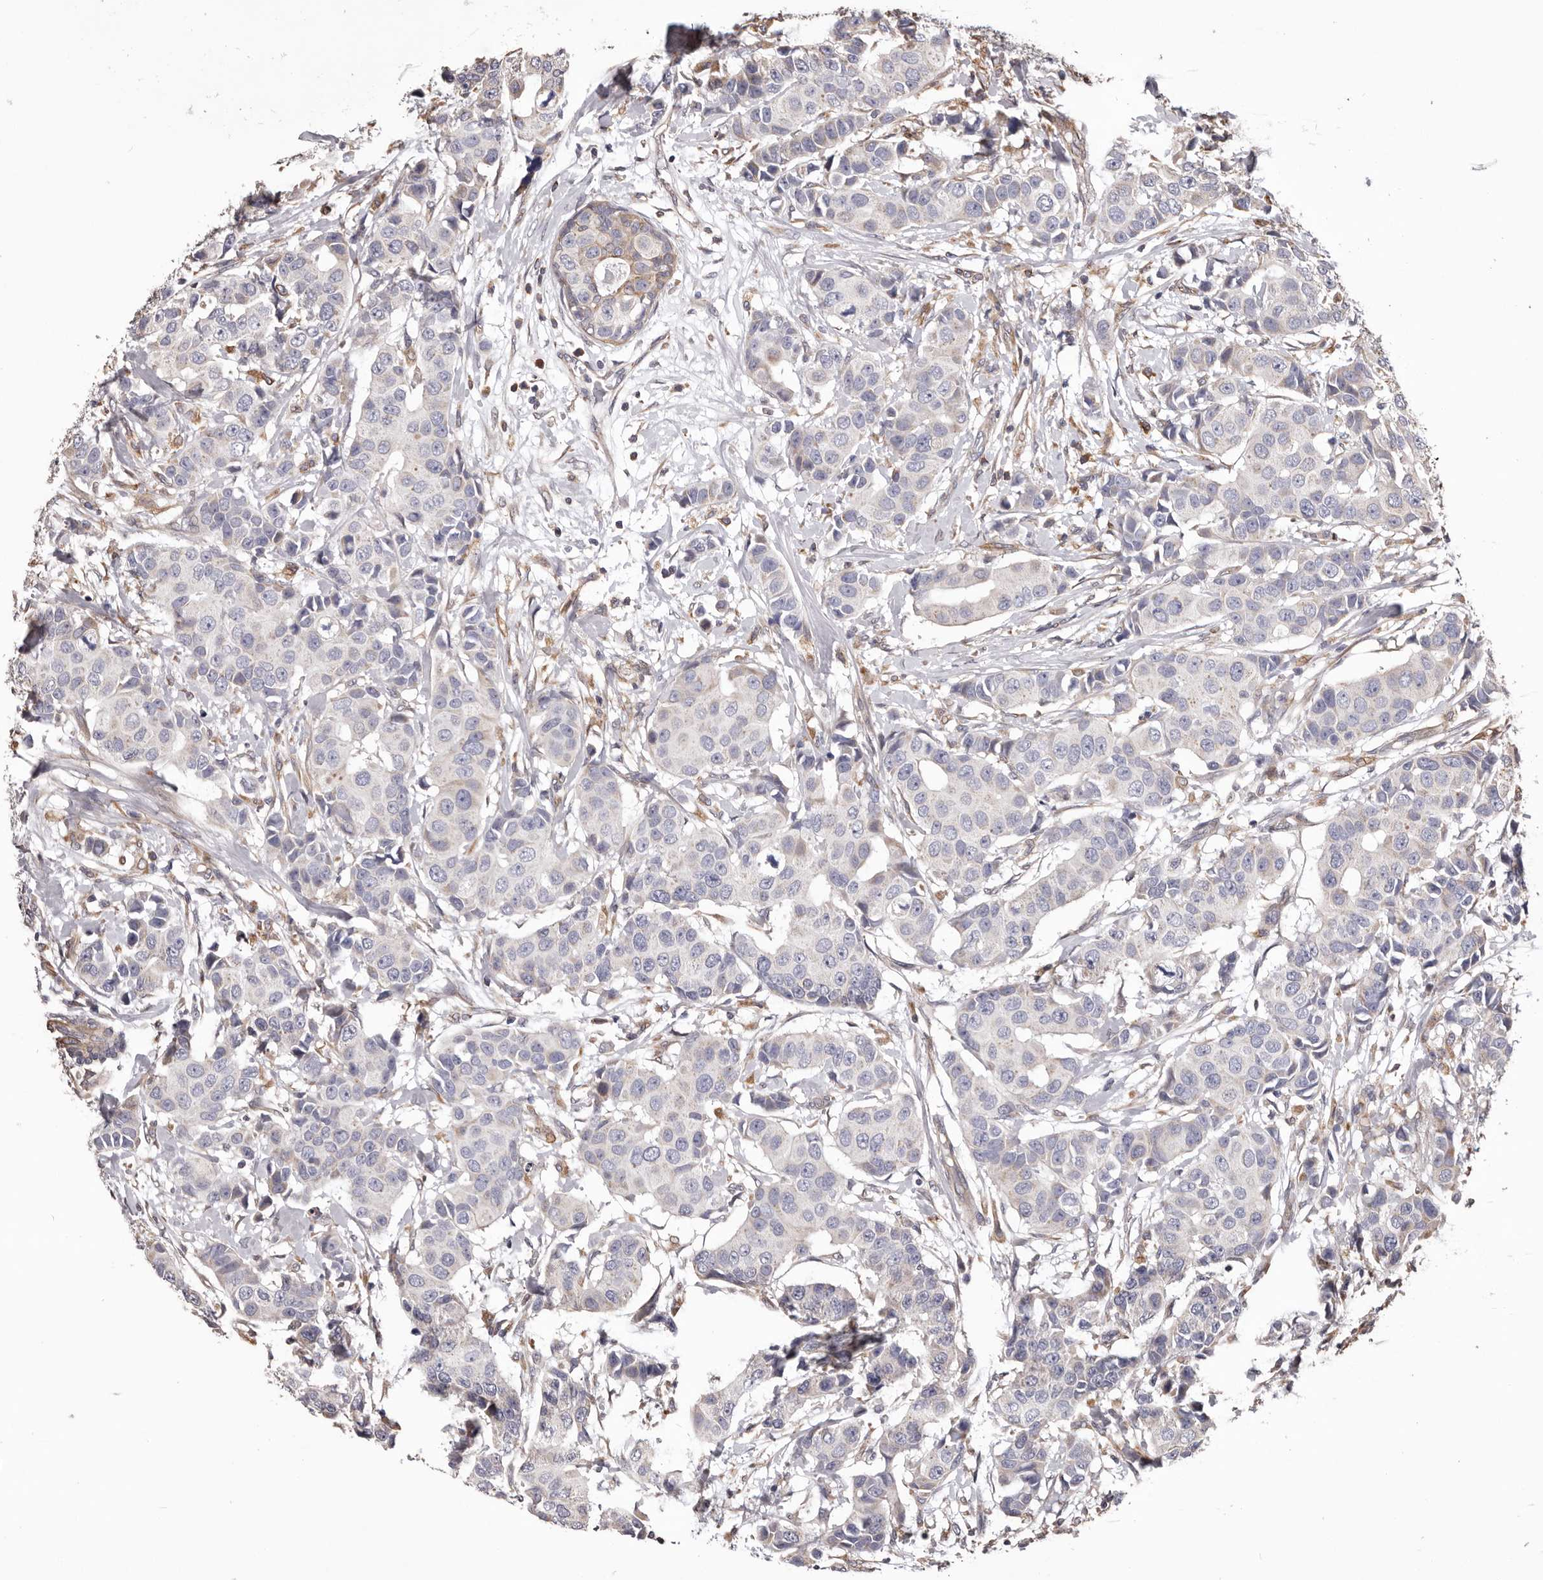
{"staining": {"intensity": "negative", "quantity": "none", "location": "none"}, "tissue": "breast cancer", "cell_type": "Tumor cells", "image_type": "cancer", "snomed": [{"axis": "morphology", "description": "Normal tissue, NOS"}, {"axis": "morphology", "description": "Duct carcinoma"}, {"axis": "topography", "description": "Breast"}], "caption": "A high-resolution micrograph shows immunohistochemistry (IHC) staining of breast cancer, which demonstrates no significant positivity in tumor cells.", "gene": "CEP104", "patient": {"sex": "female", "age": 39}}